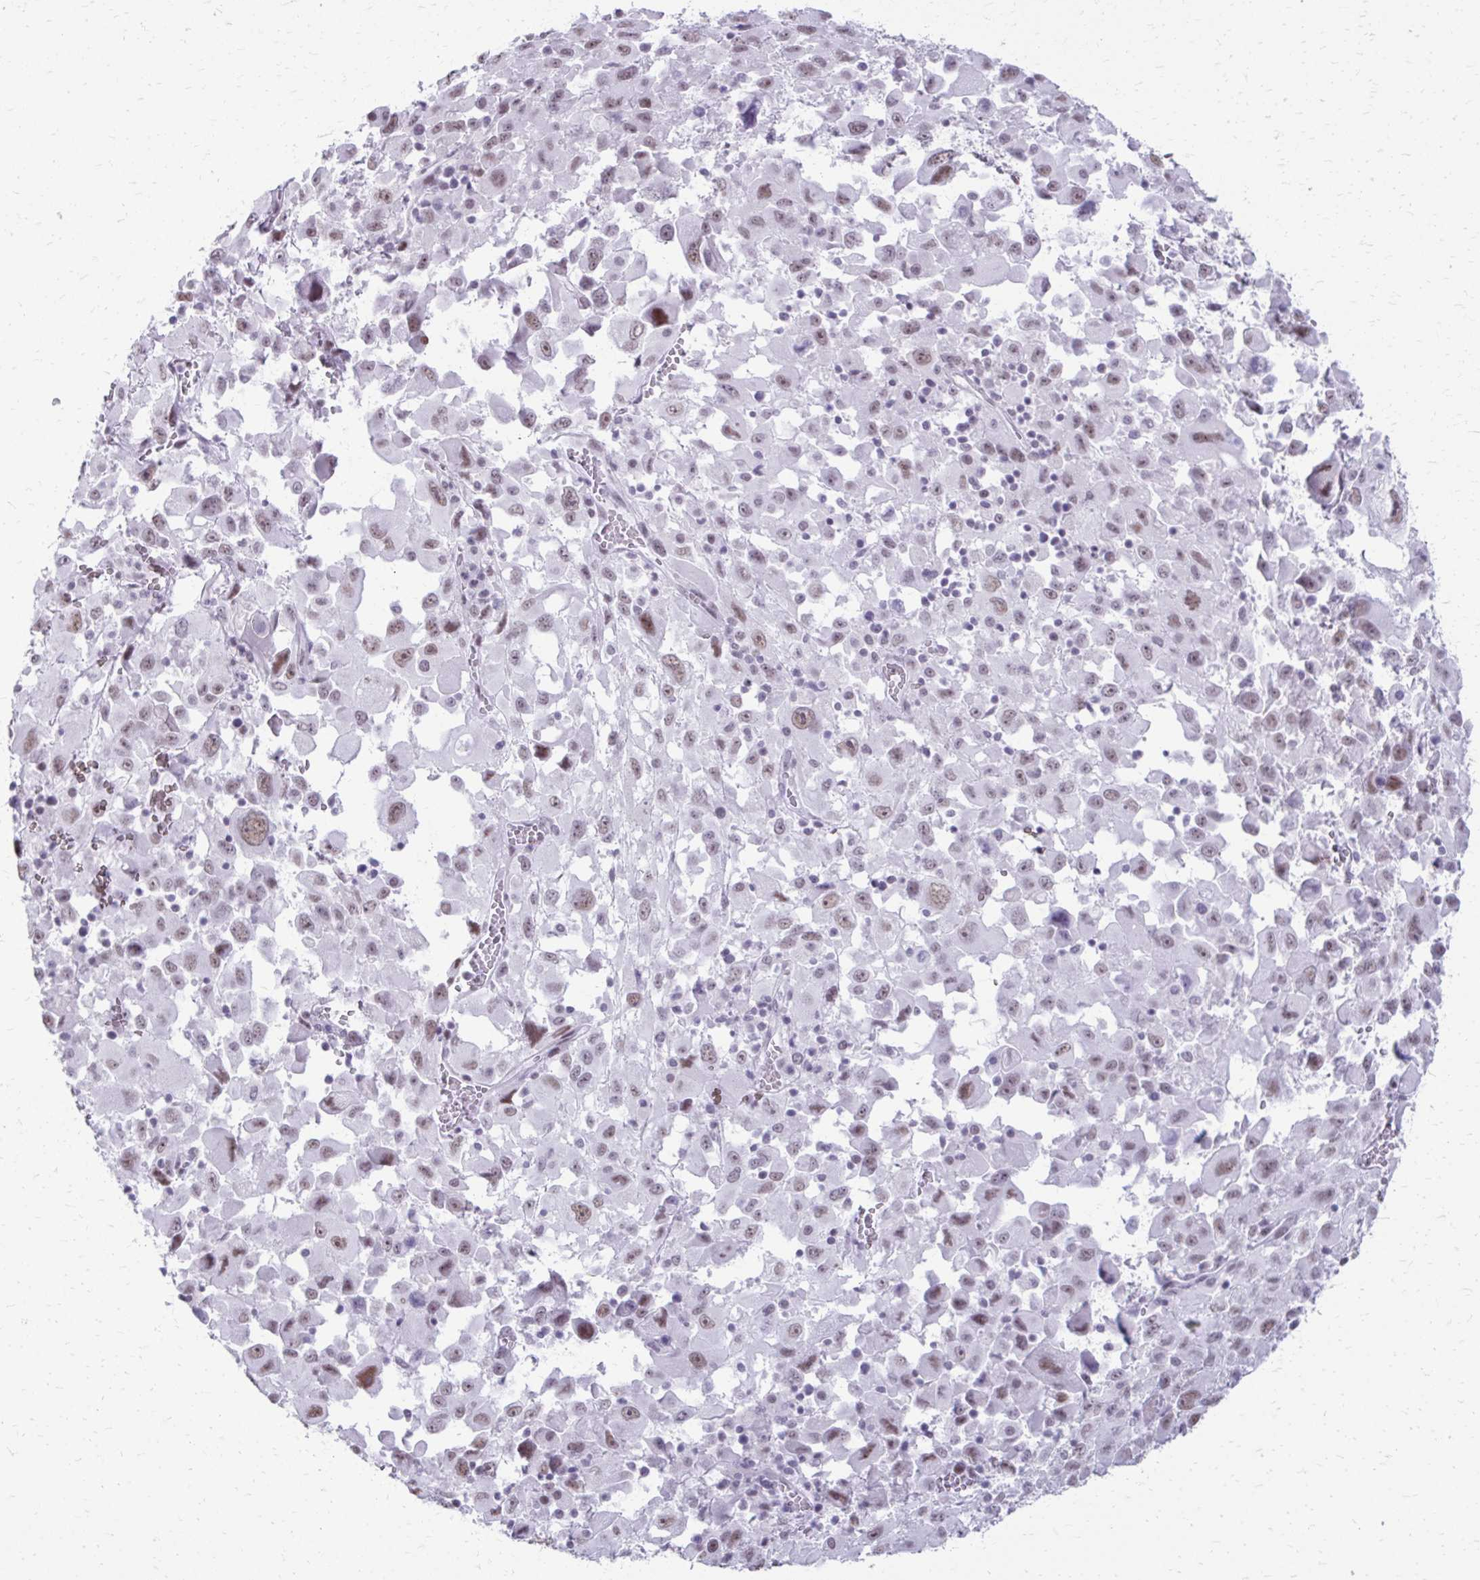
{"staining": {"intensity": "weak", "quantity": ">75%", "location": "nuclear"}, "tissue": "melanoma", "cell_type": "Tumor cells", "image_type": "cancer", "snomed": [{"axis": "morphology", "description": "Malignant melanoma, Metastatic site"}, {"axis": "topography", "description": "Soft tissue"}], "caption": "Weak nuclear positivity is seen in approximately >75% of tumor cells in melanoma. The protein of interest is shown in brown color, while the nuclei are stained blue.", "gene": "SS18", "patient": {"sex": "male", "age": 50}}